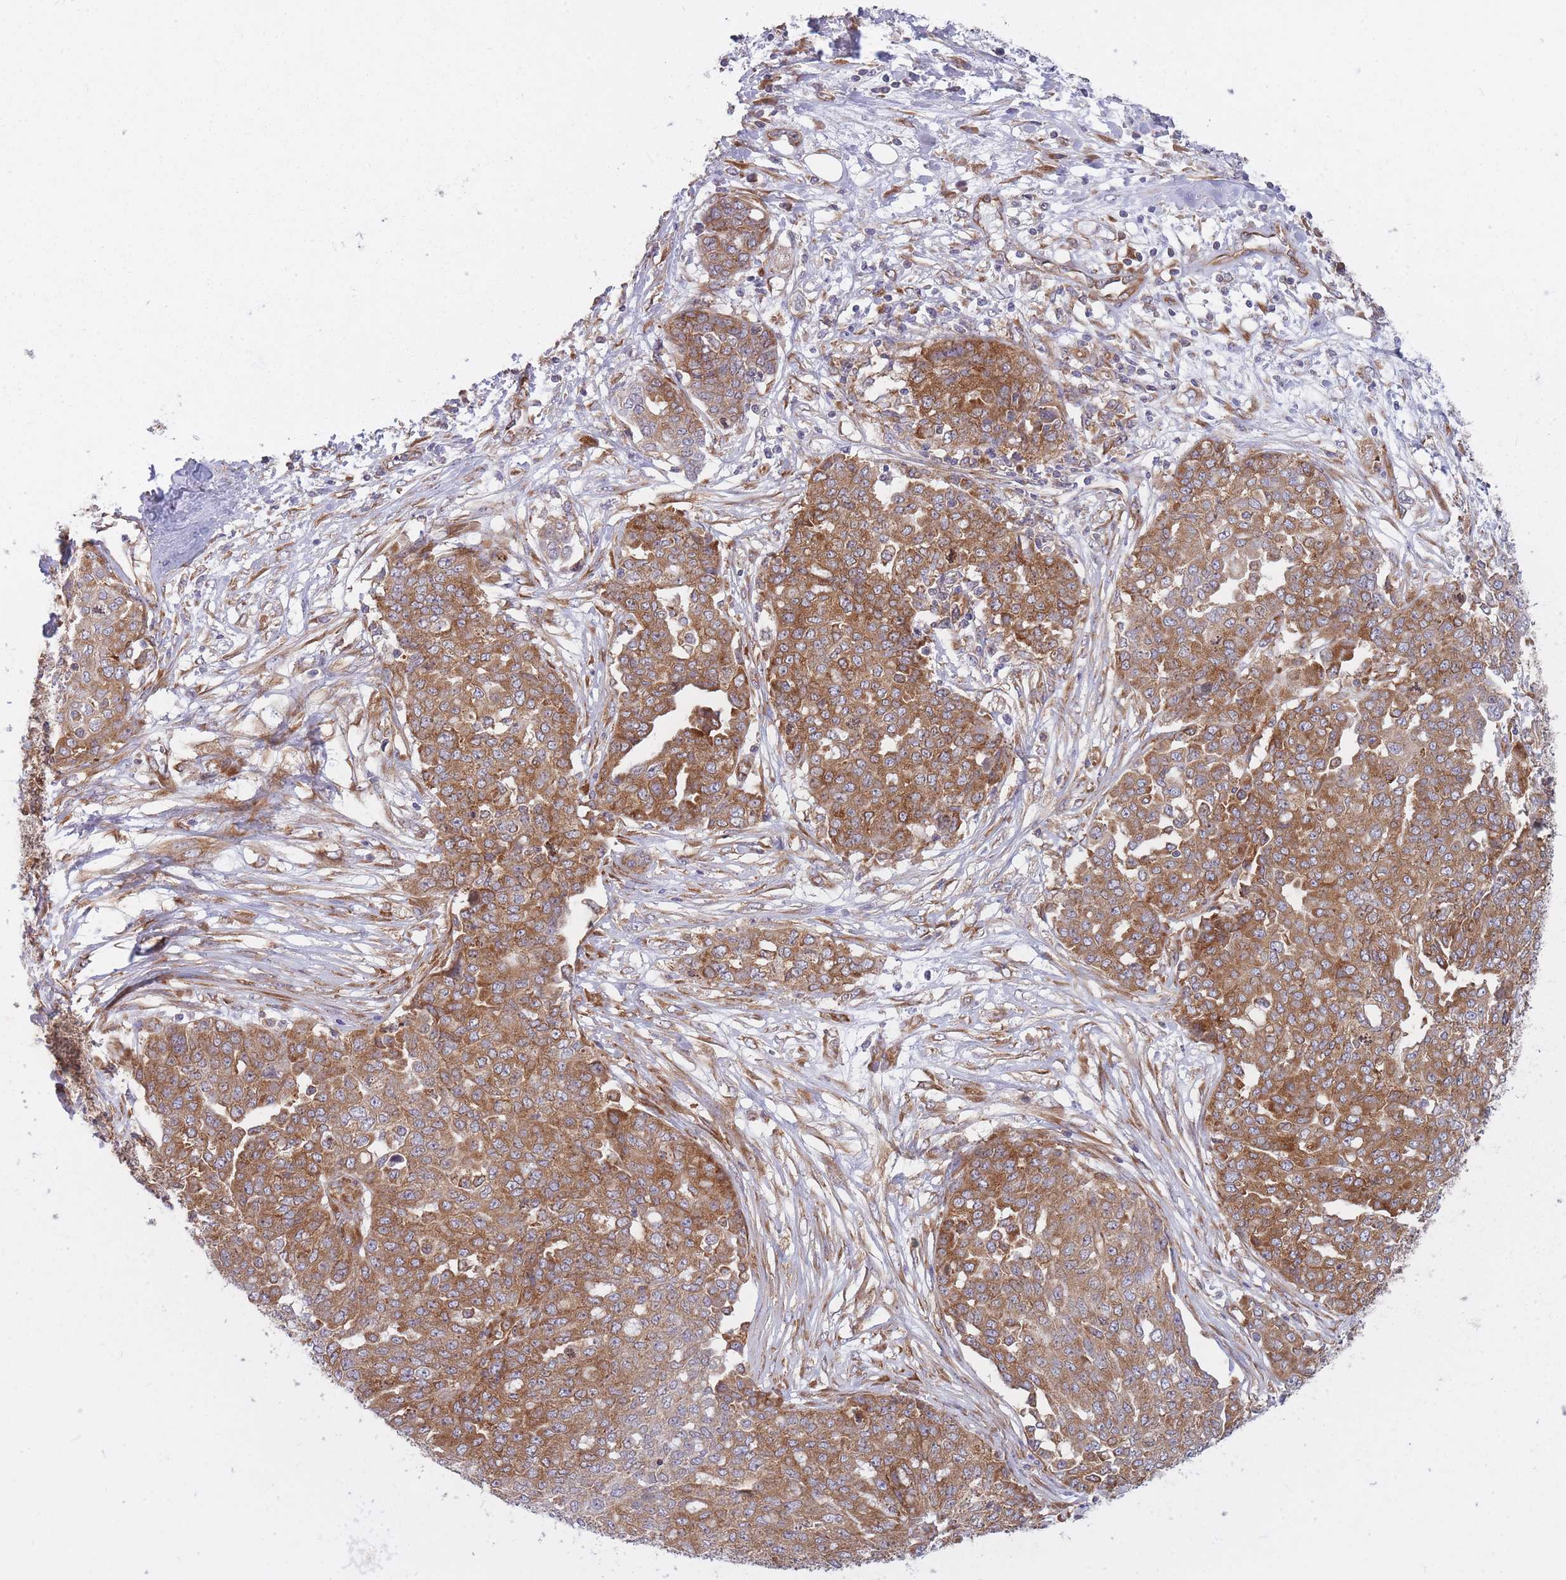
{"staining": {"intensity": "moderate", "quantity": ">75%", "location": "cytoplasmic/membranous"}, "tissue": "ovarian cancer", "cell_type": "Tumor cells", "image_type": "cancer", "snomed": [{"axis": "morphology", "description": "Cystadenocarcinoma, serous, NOS"}, {"axis": "topography", "description": "Soft tissue"}, {"axis": "topography", "description": "Ovary"}], "caption": "This is an image of immunohistochemistry staining of serous cystadenocarcinoma (ovarian), which shows moderate positivity in the cytoplasmic/membranous of tumor cells.", "gene": "CCDC124", "patient": {"sex": "female", "age": 57}}